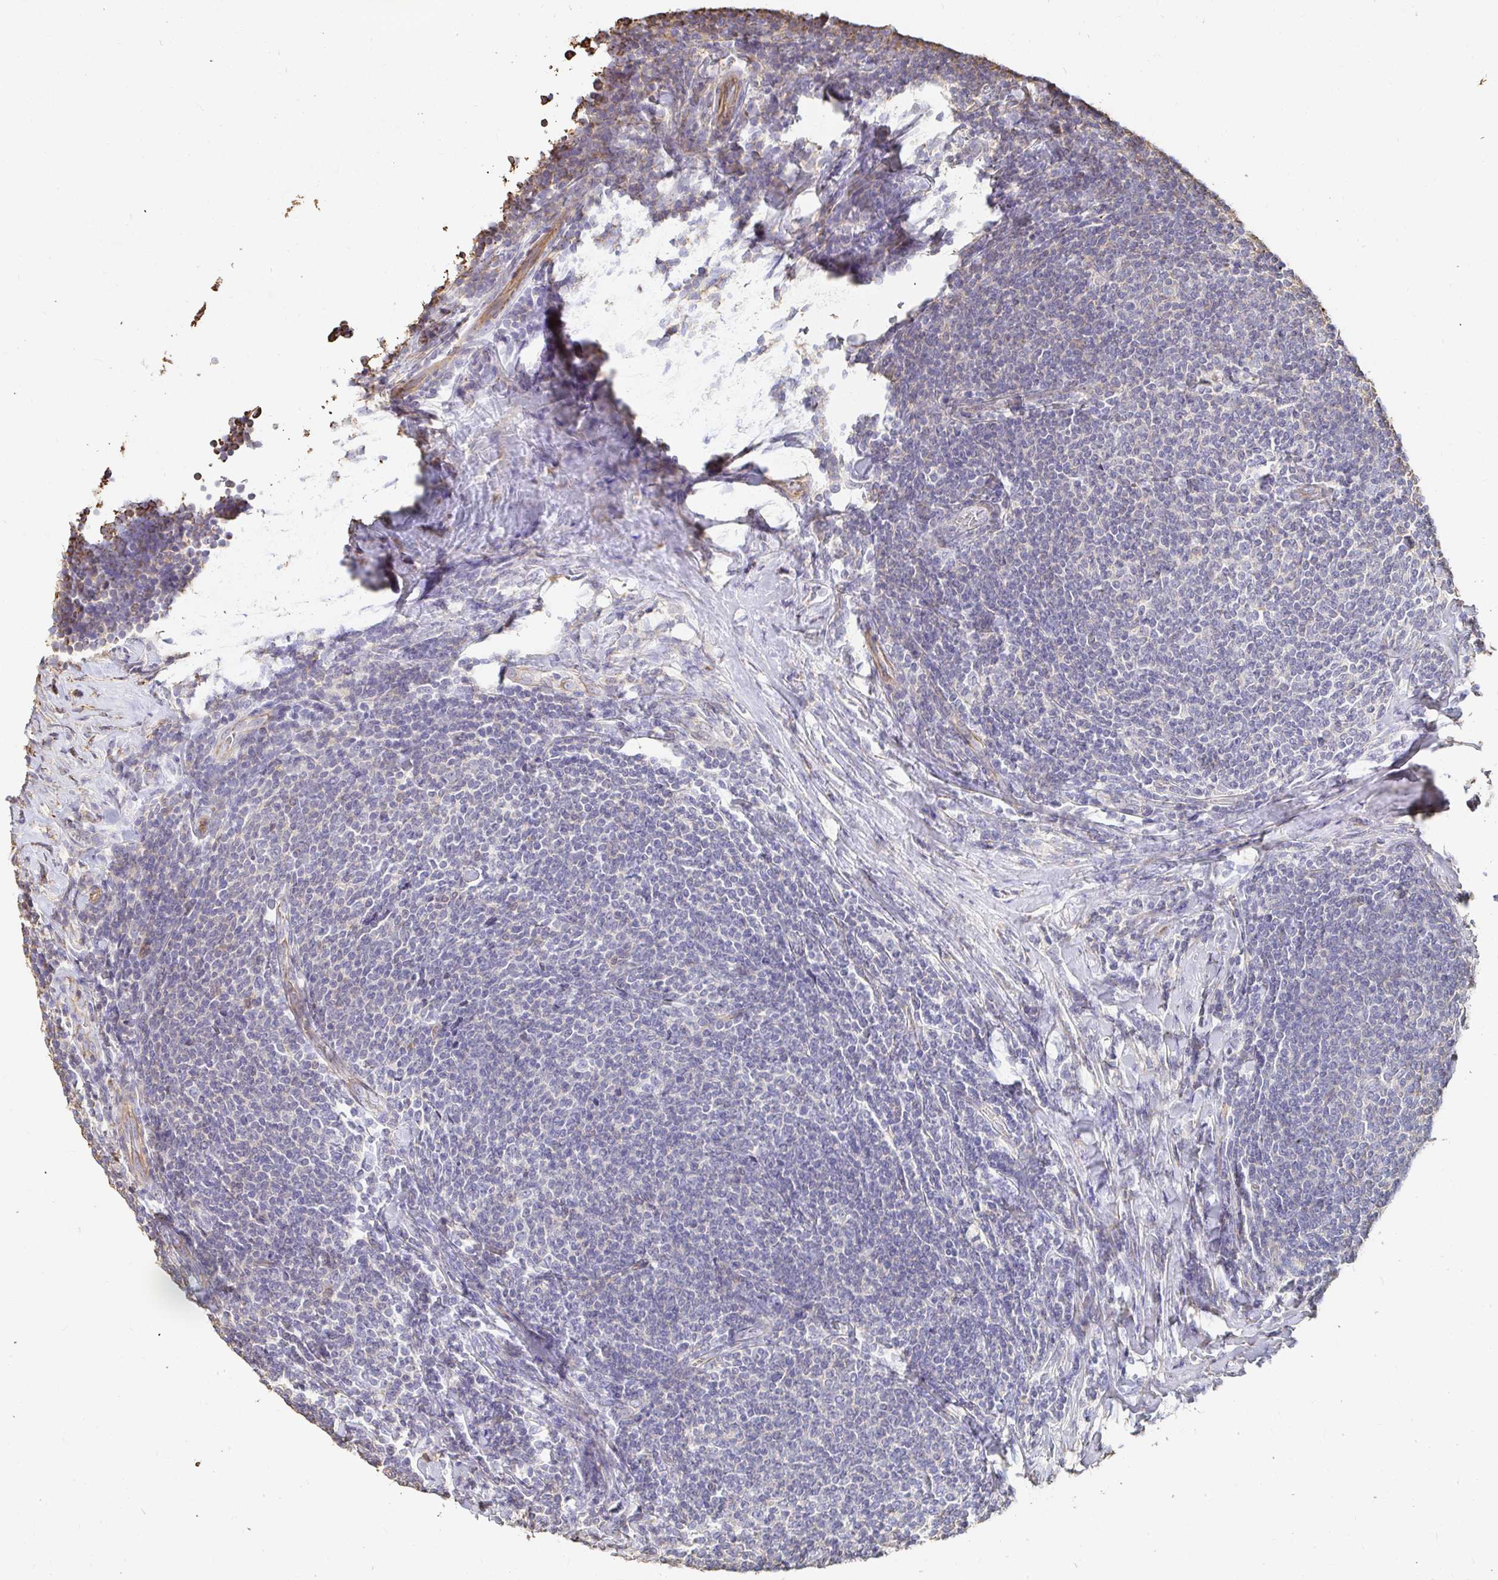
{"staining": {"intensity": "negative", "quantity": "none", "location": "none"}, "tissue": "lymphoma", "cell_type": "Tumor cells", "image_type": "cancer", "snomed": [{"axis": "morphology", "description": "Malignant lymphoma, non-Hodgkin's type, Low grade"}, {"axis": "topography", "description": "Lymph node"}], "caption": "Immunohistochemistry of human low-grade malignant lymphoma, non-Hodgkin's type demonstrates no positivity in tumor cells.", "gene": "PTPN14", "patient": {"sex": "male", "age": 52}}